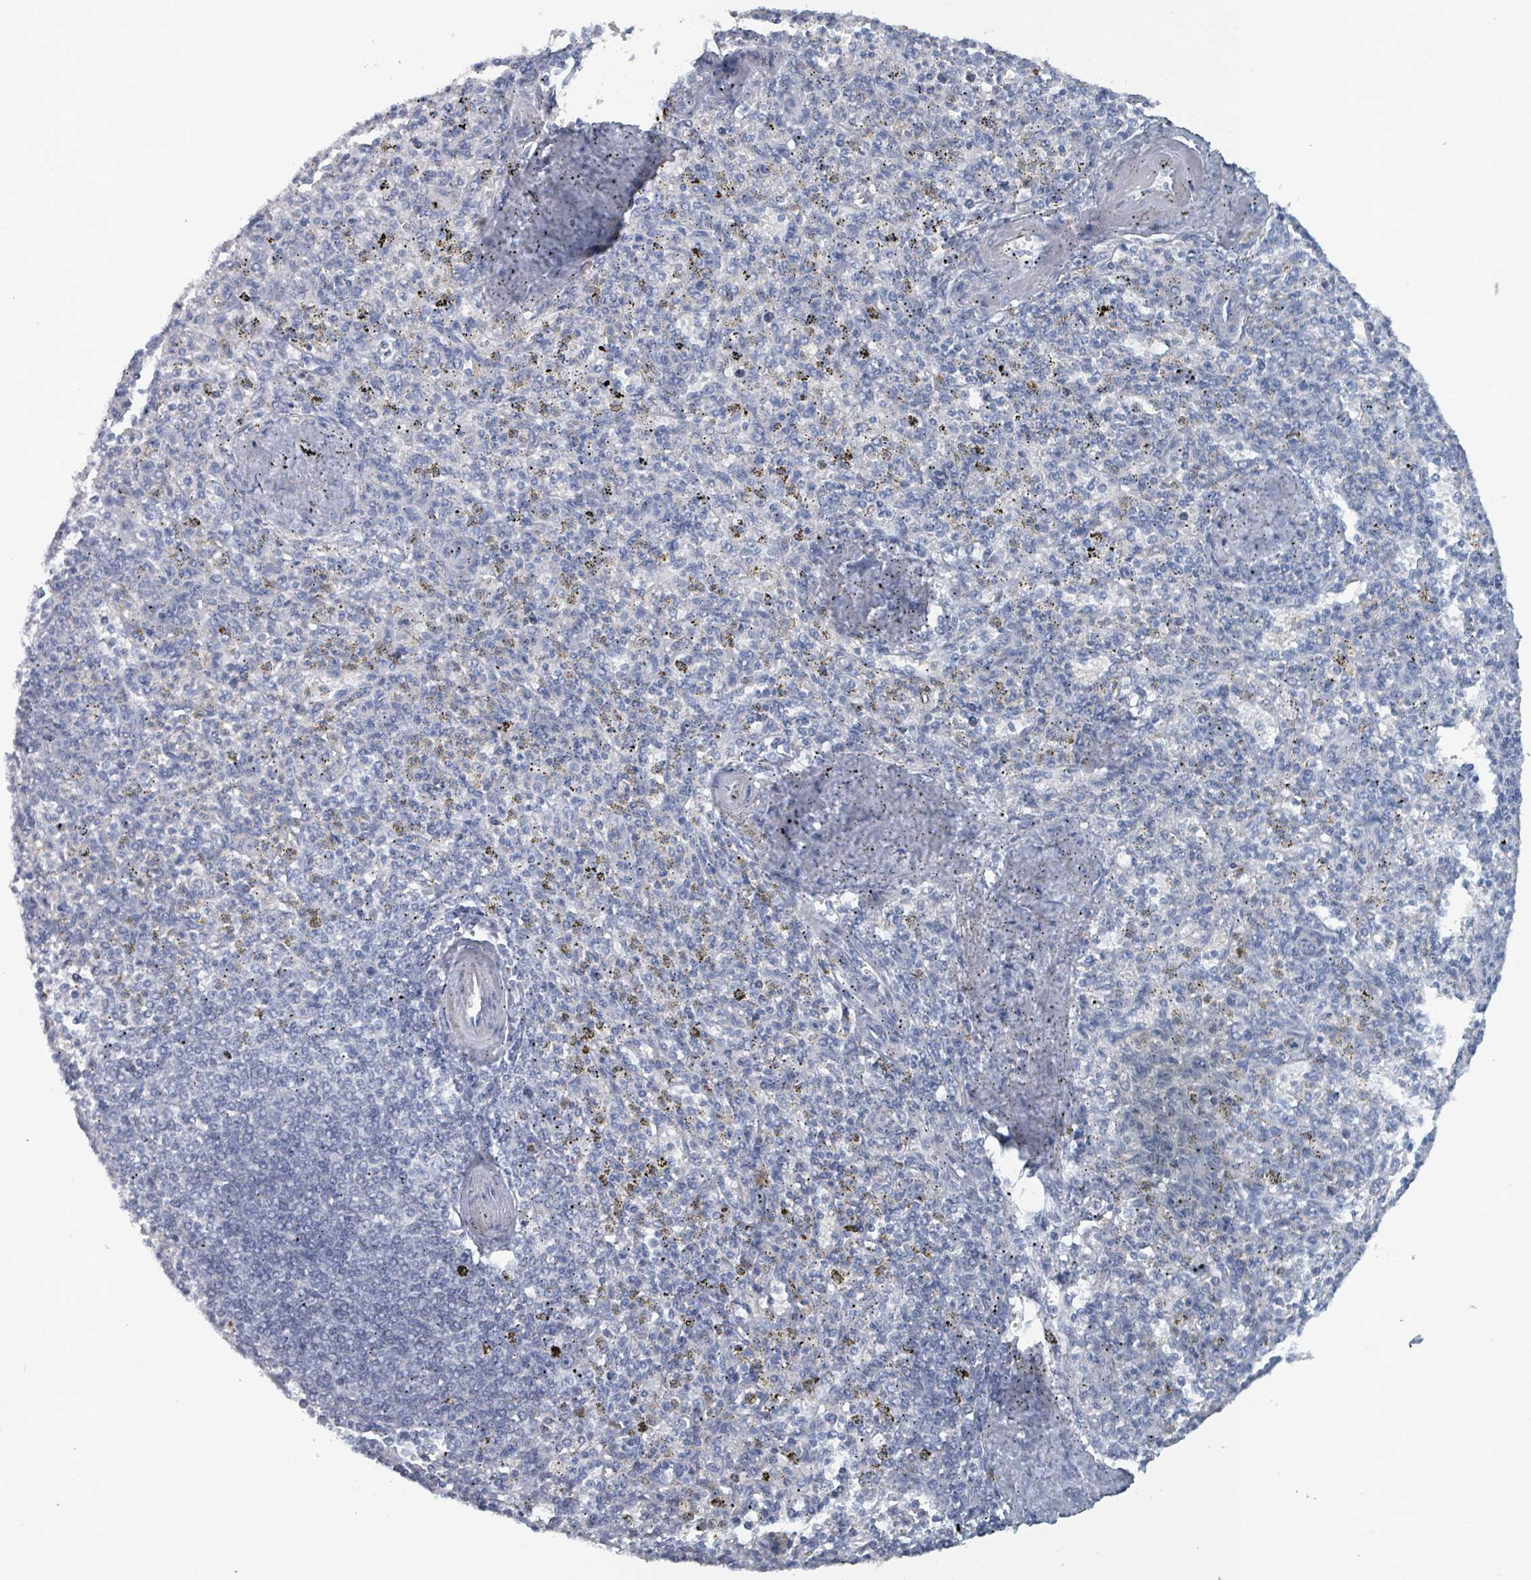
{"staining": {"intensity": "negative", "quantity": "none", "location": "none"}, "tissue": "spleen", "cell_type": "Cells in red pulp", "image_type": "normal", "snomed": [{"axis": "morphology", "description": "Normal tissue, NOS"}, {"axis": "topography", "description": "Spleen"}], "caption": "An IHC photomicrograph of normal spleen is shown. There is no staining in cells in red pulp of spleen. (Brightfield microscopy of DAB IHC at high magnification).", "gene": "HEATR5A", "patient": {"sex": "male", "age": 72}}